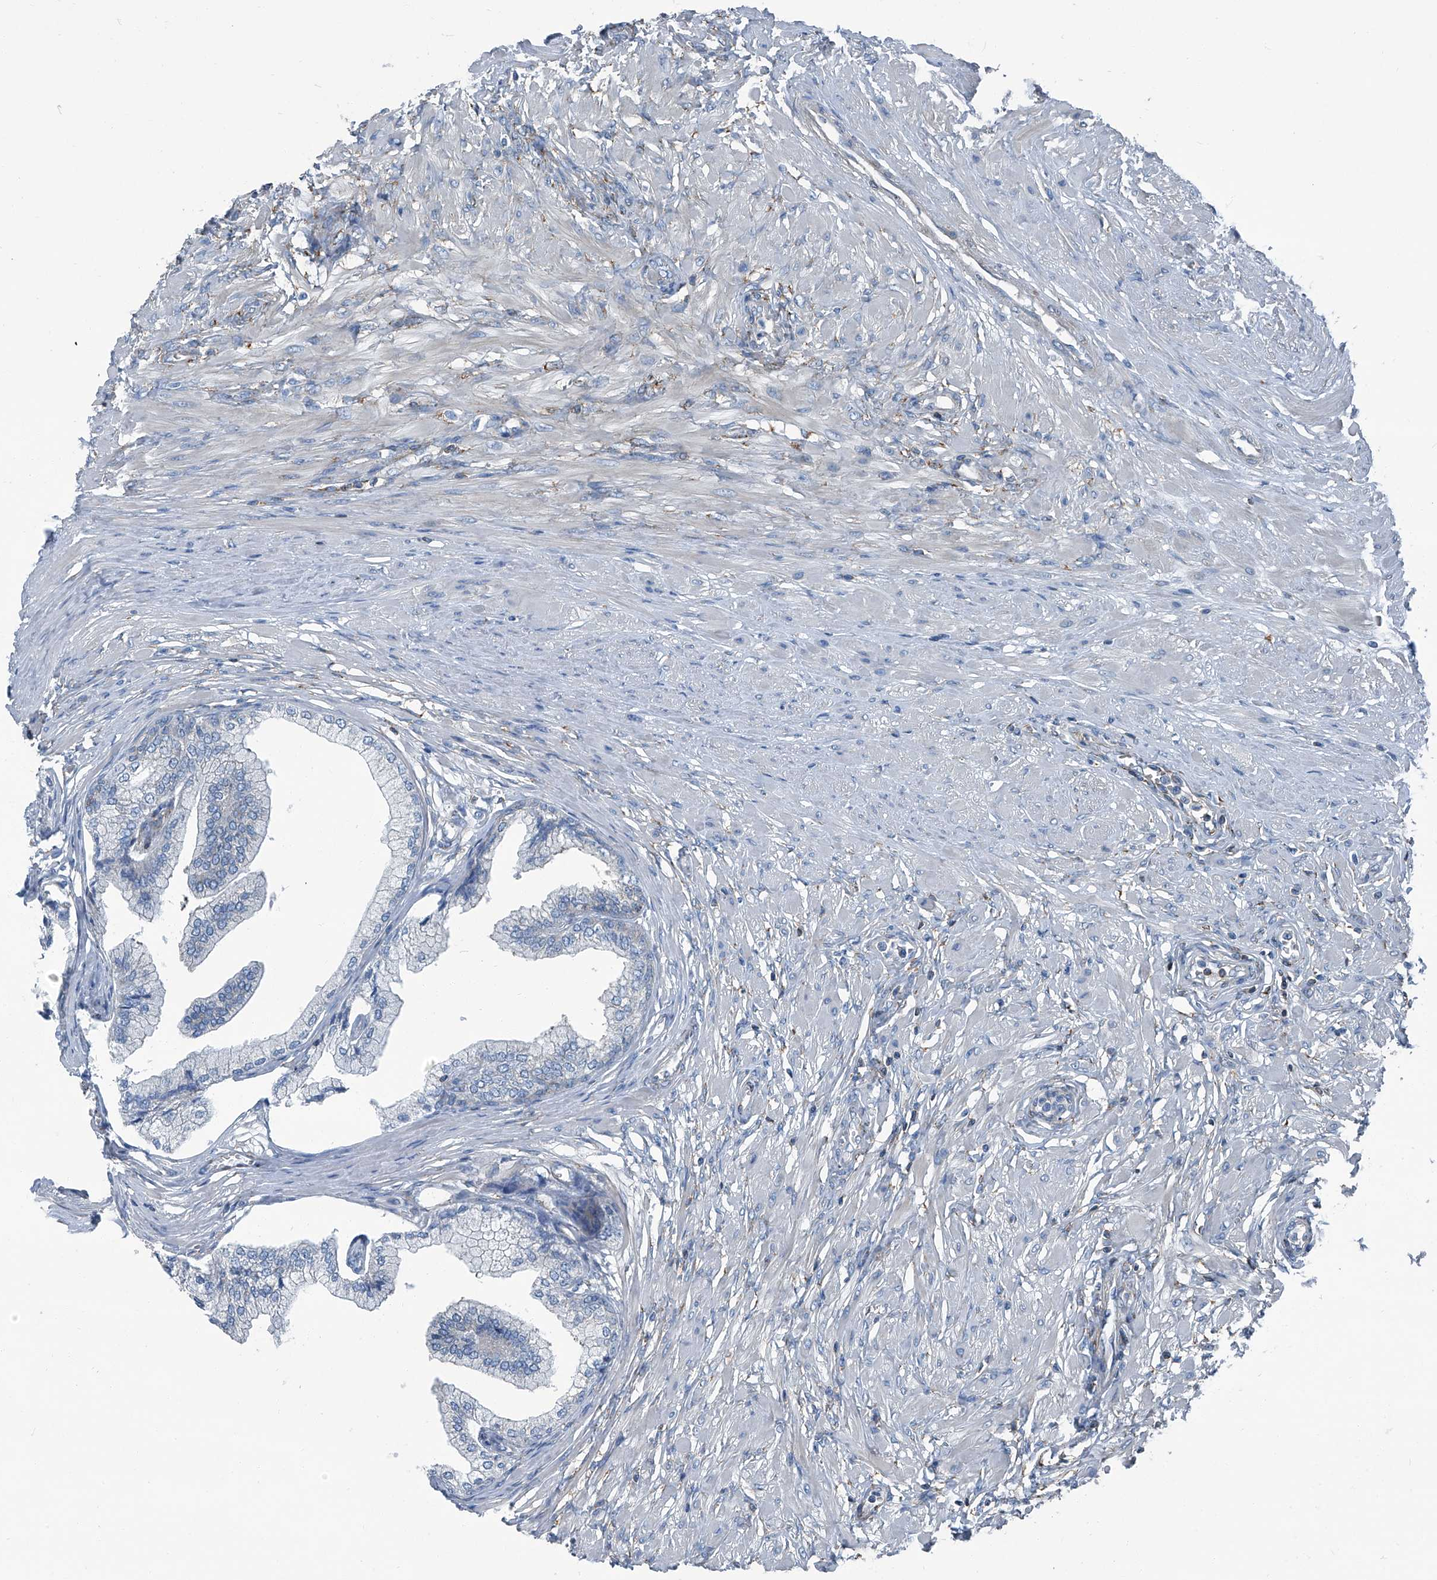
{"staining": {"intensity": "negative", "quantity": "none", "location": "none"}, "tissue": "prostate", "cell_type": "Glandular cells", "image_type": "normal", "snomed": [{"axis": "morphology", "description": "Normal tissue, NOS"}, {"axis": "morphology", "description": "Urothelial carcinoma, Low grade"}, {"axis": "topography", "description": "Urinary bladder"}, {"axis": "topography", "description": "Prostate"}], "caption": "IHC photomicrograph of benign prostate: prostate stained with DAB exhibits no significant protein positivity in glandular cells. (Brightfield microscopy of DAB (3,3'-diaminobenzidine) immunohistochemistry at high magnification).", "gene": "SEPTIN7", "patient": {"sex": "male", "age": 60}}